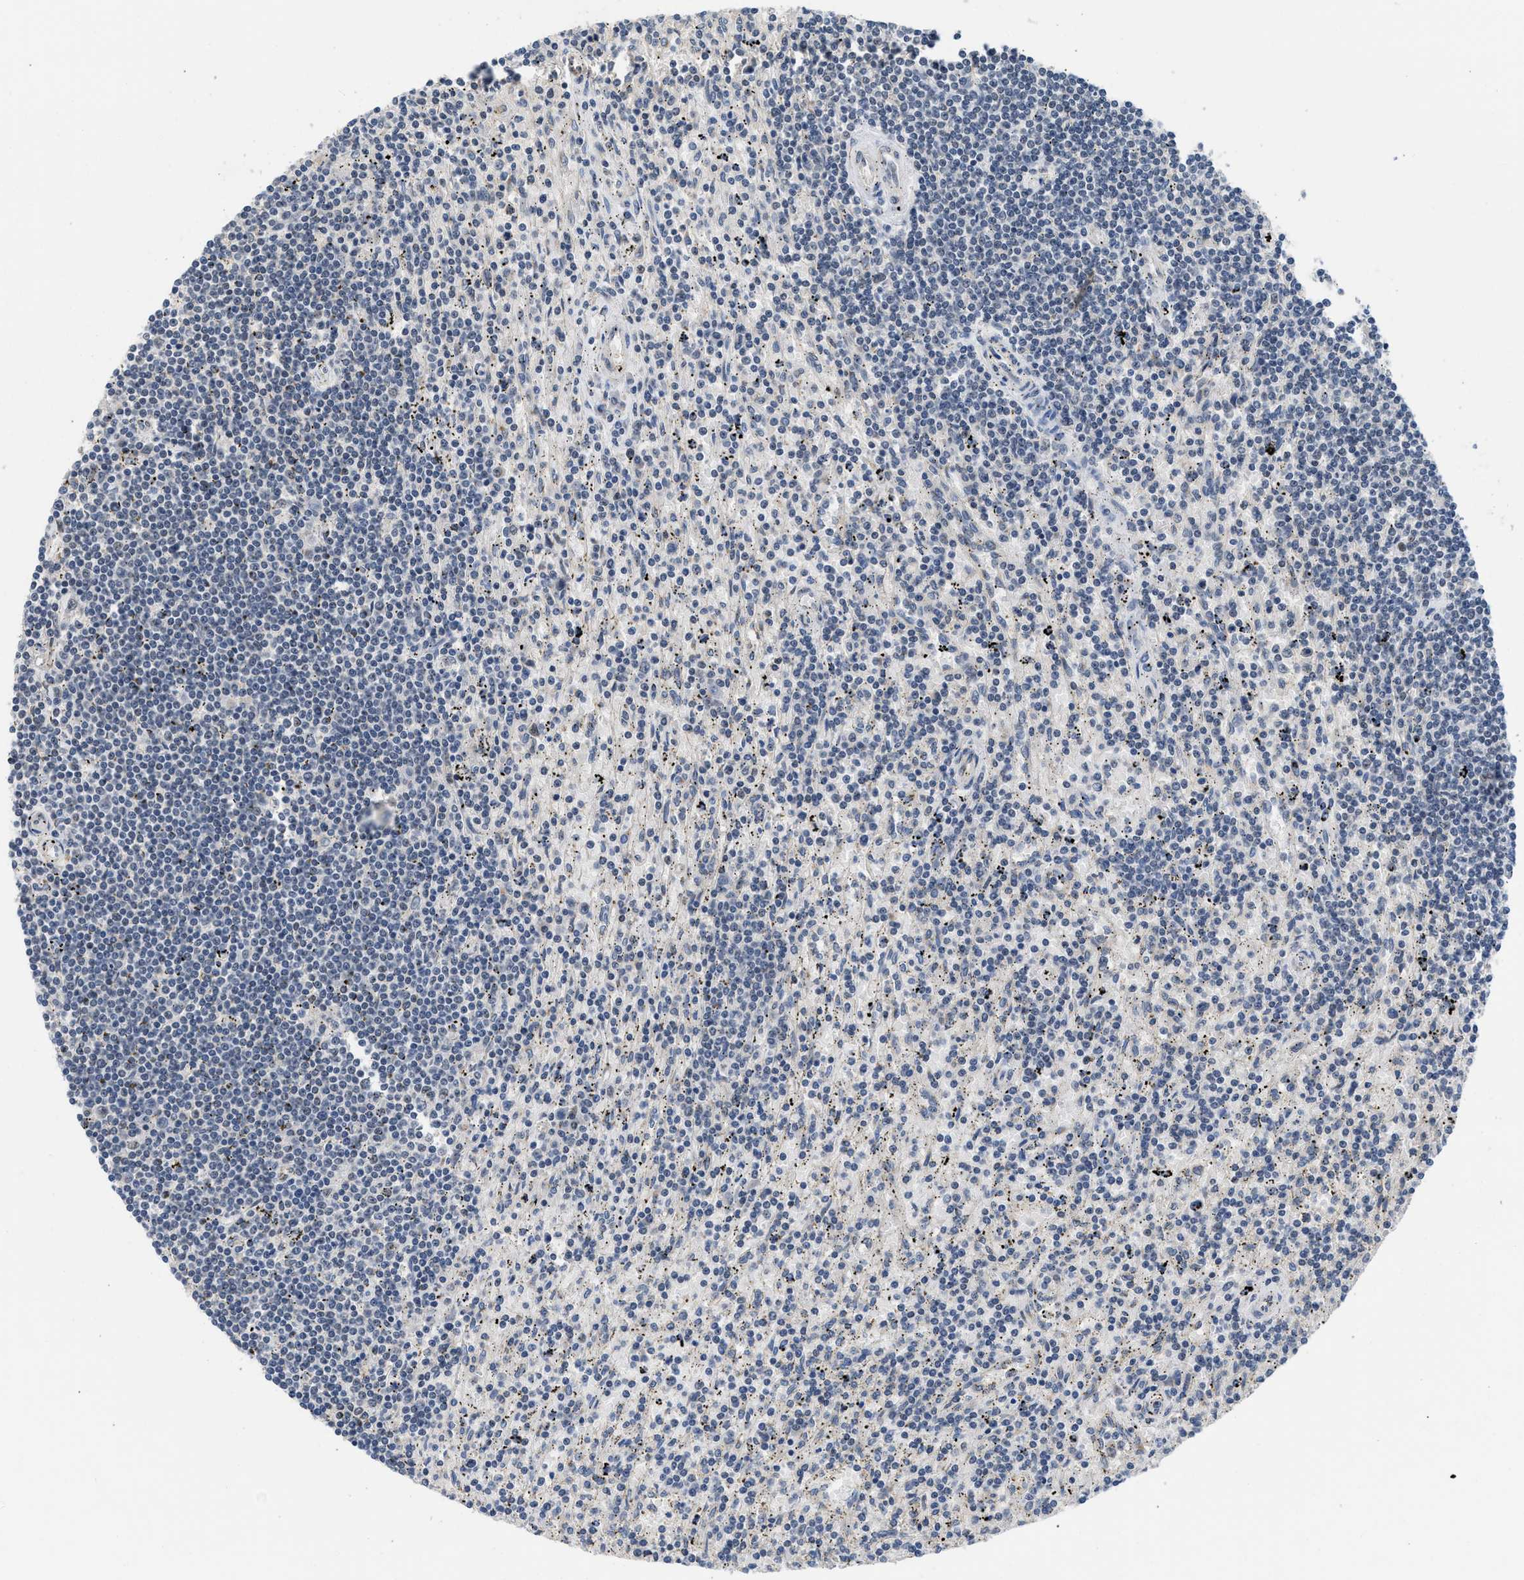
{"staining": {"intensity": "negative", "quantity": "none", "location": "none"}, "tissue": "lymphoma", "cell_type": "Tumor cells", "image_type": "cancer", "snomed": [{"axis": "morphology", "description": "Malignant lymphoma, non-Hodgkin's type, Low grade"}, {"axis": "topography", "description": "Spleen"}], "caption": "Immunohistochemical staining of human lymphoma reveals no significant staining in tumor cells. (DAB (3,3'-diaminobenzidine) IHC with hematoxylin counter stain).", "gene": "TERF2IP", "patient": {"sex": "male", "age": 76}}